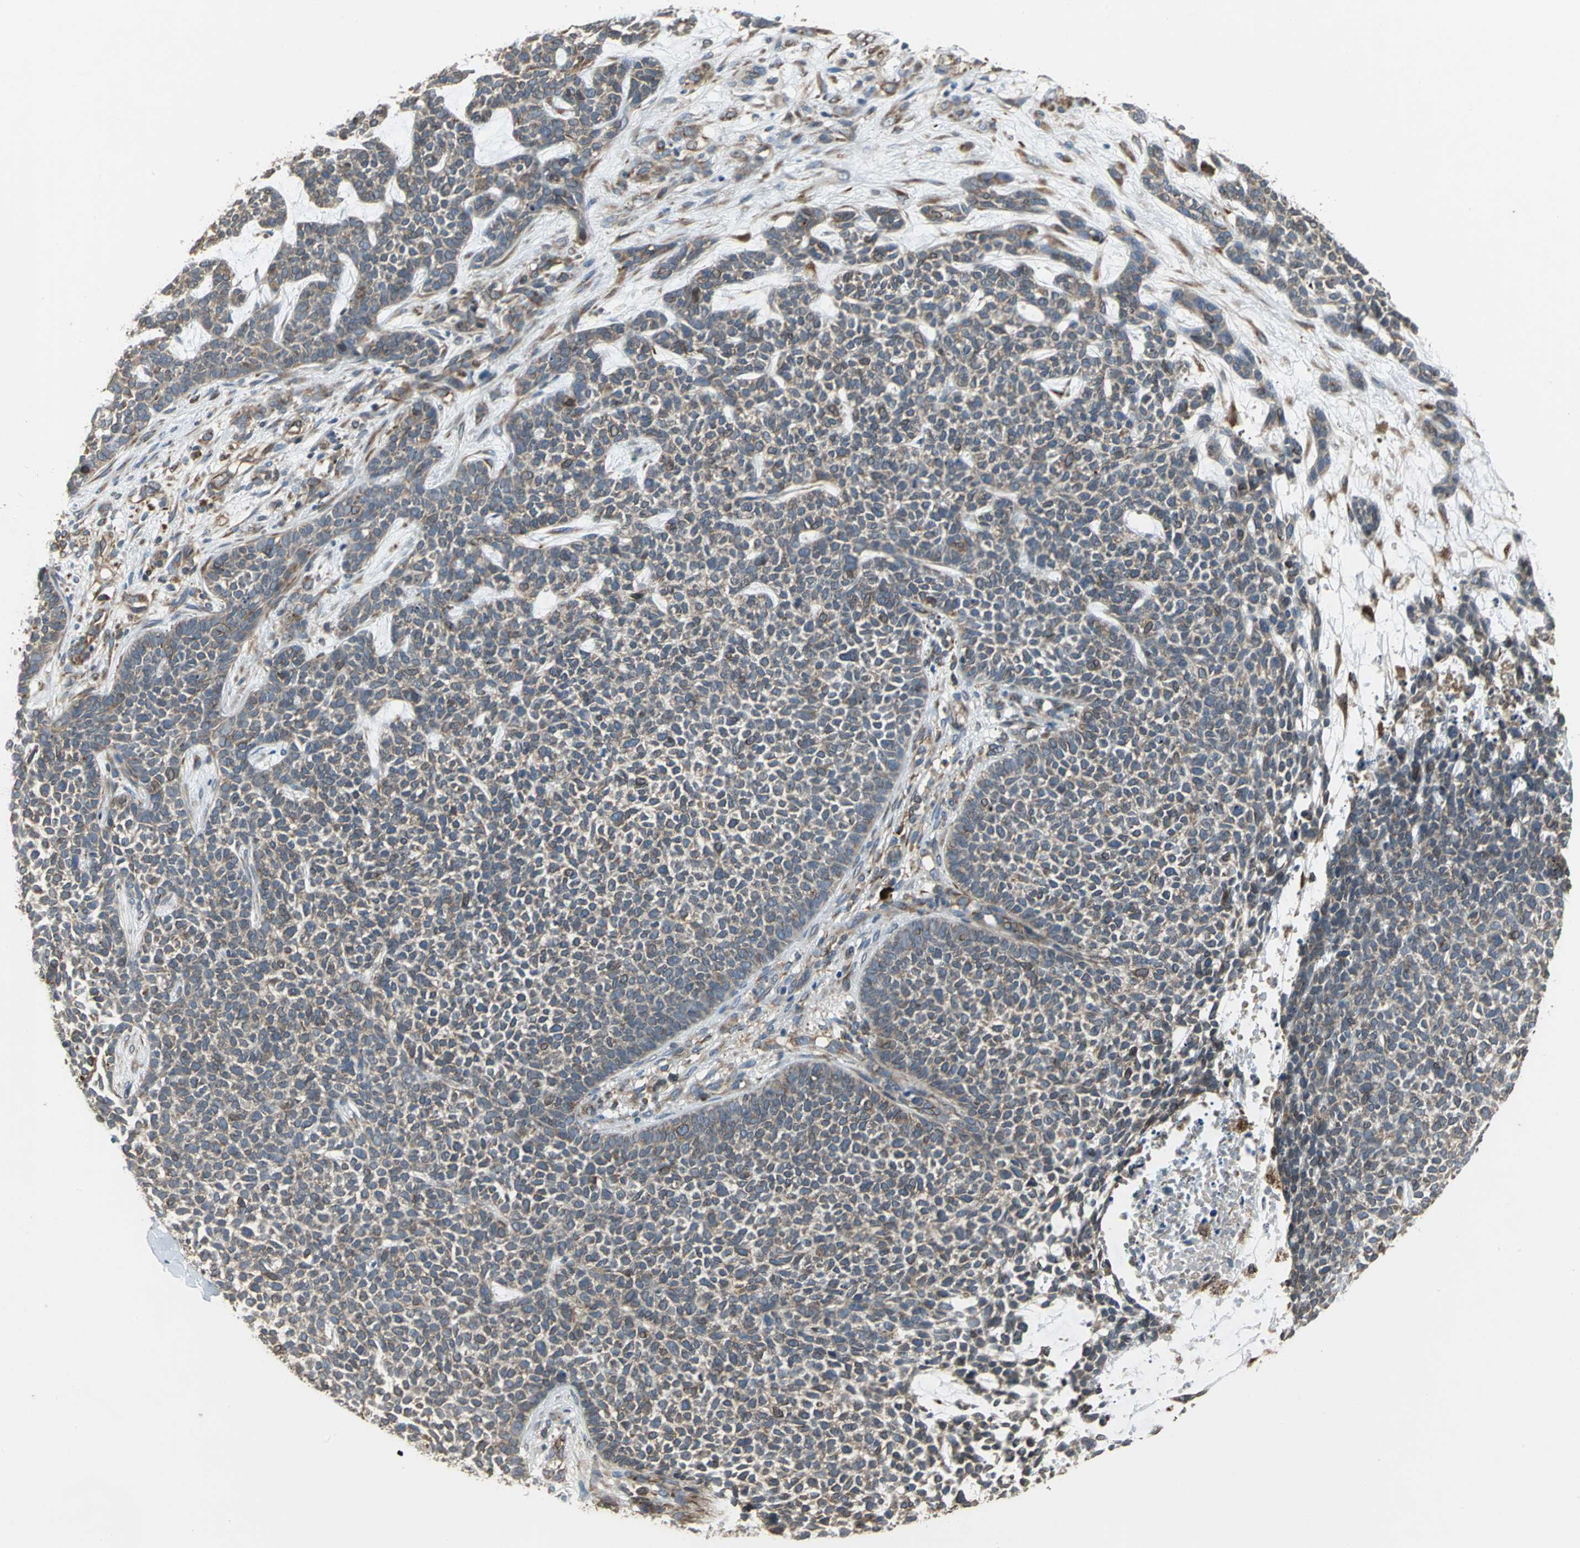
{"staining": {"intensity": "weak", "quantity": "25%-75%", "location": "cytoplasmic/membranous"}, "tissue": "skin cancer", "cell_type": "Tumor cells", "image_type": "cancer", "snomed": [{"axis": "morphology", "description": "Basal cell carcinoma"}, {"axis": "topography", "description": "Skin"}], "caption": "The immunohistochemical stain labels weak cytoplasmic/membranous staining in tumor cells of skin basal cell carcinoma tissue.", "gene": "SYVN1", "patient": {"sex": "female", "age": 84}}